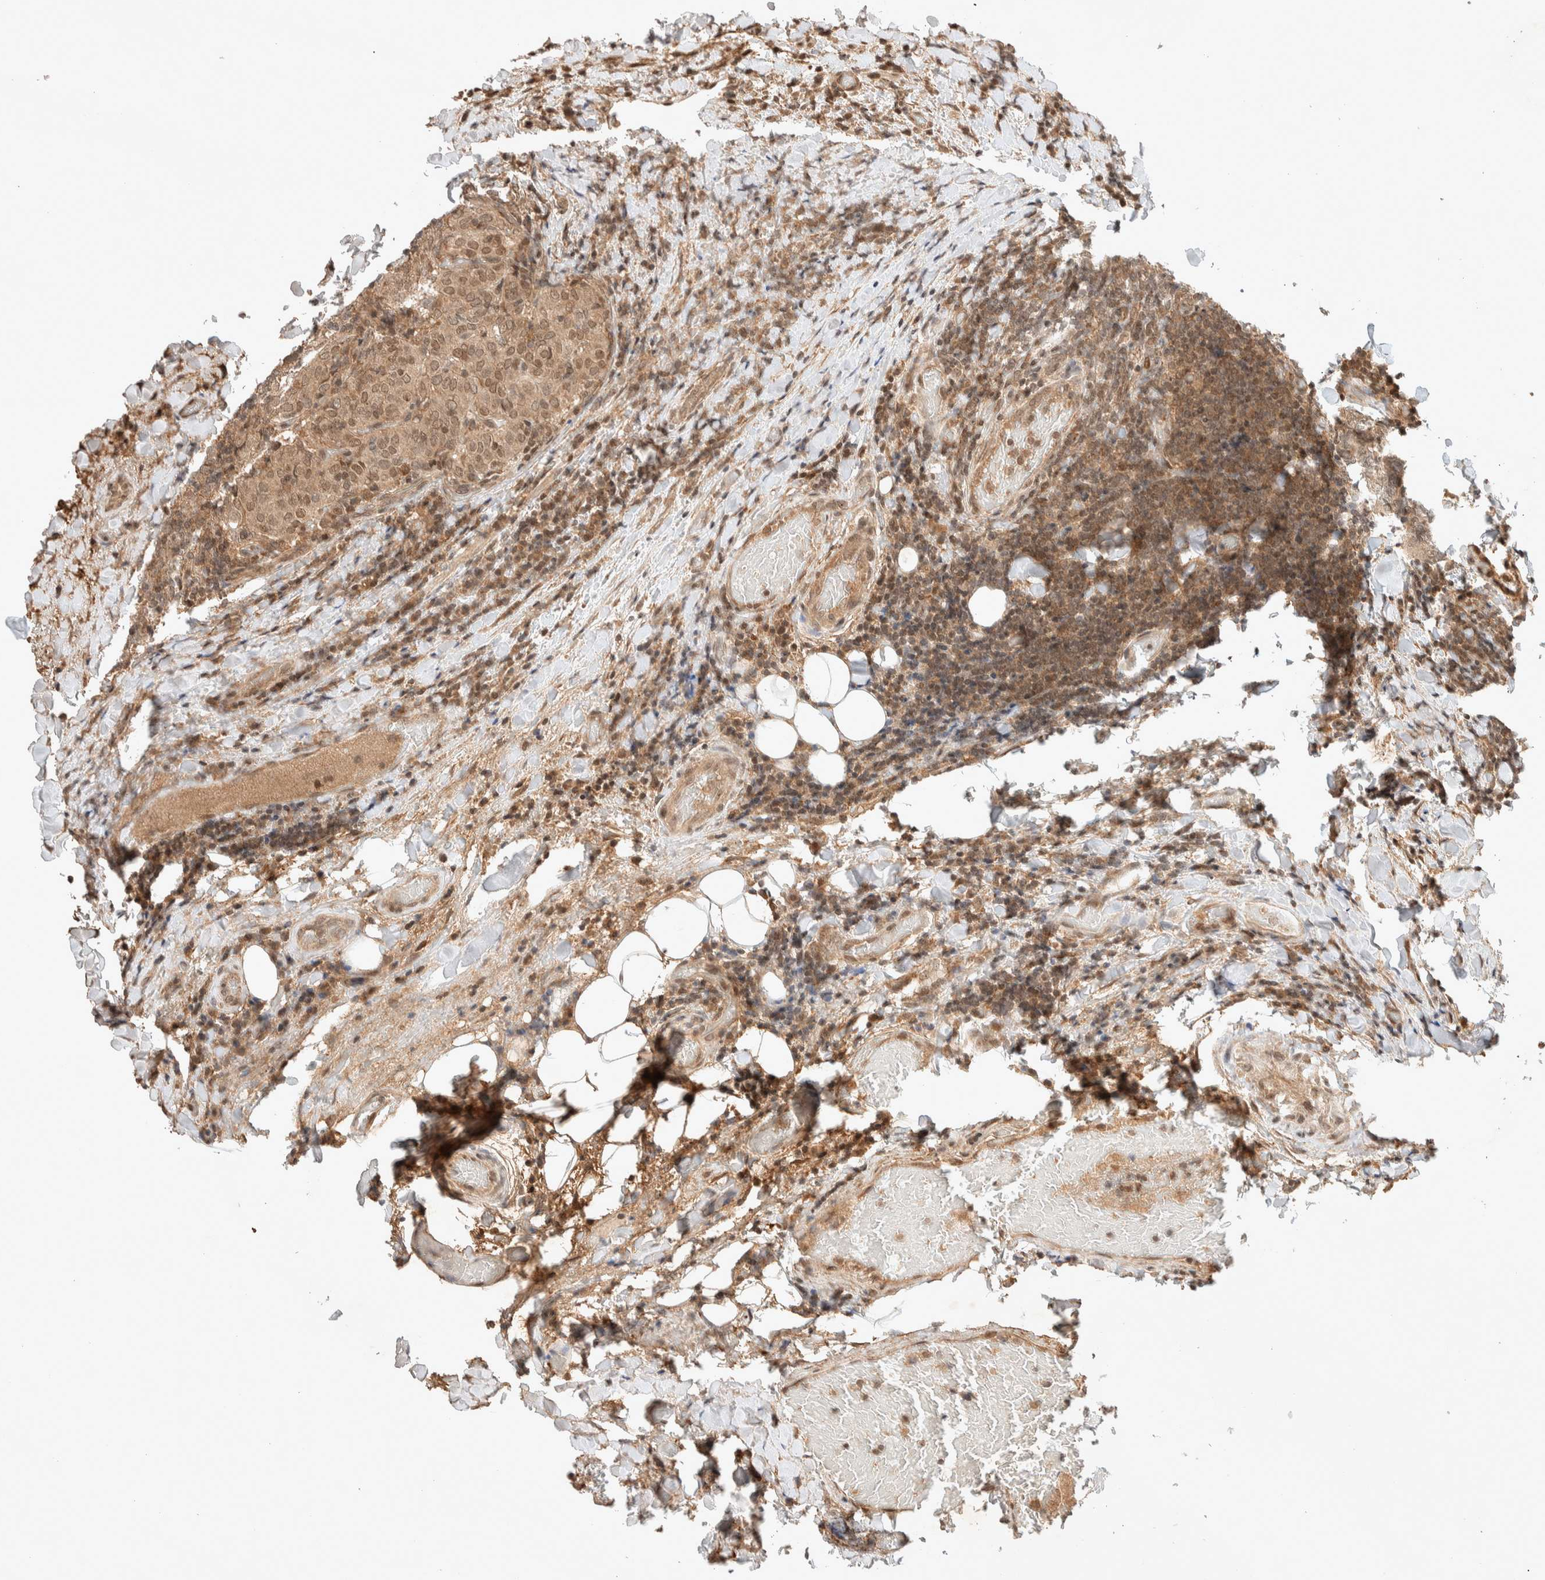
{"staining": {"intensity": "moderate", "quantity": ">75%", "location": "cytoplasmic/membranous,nuclear"}, "tissue": "thyroid cancer", "cell_type": "Tumor cells", "image_type": "cancer", "snomed": [{"axis": "morphology", "description": "Normal tissue, NOS"}, {"axis": "morphology", "description": "Papillary adenocarcinoma, NOS"}, {"axis": "topography", "description": "Thyroid gland"}], "caption": "Protein analysis of thyroid papillary adenocarcinoma tissue demonstrates moderate cytoplasmic/membranous and nuclear expression in about >75% of tumor cells.", "gene": "THRA", "patient": {"sex": "female", "age": 30}}